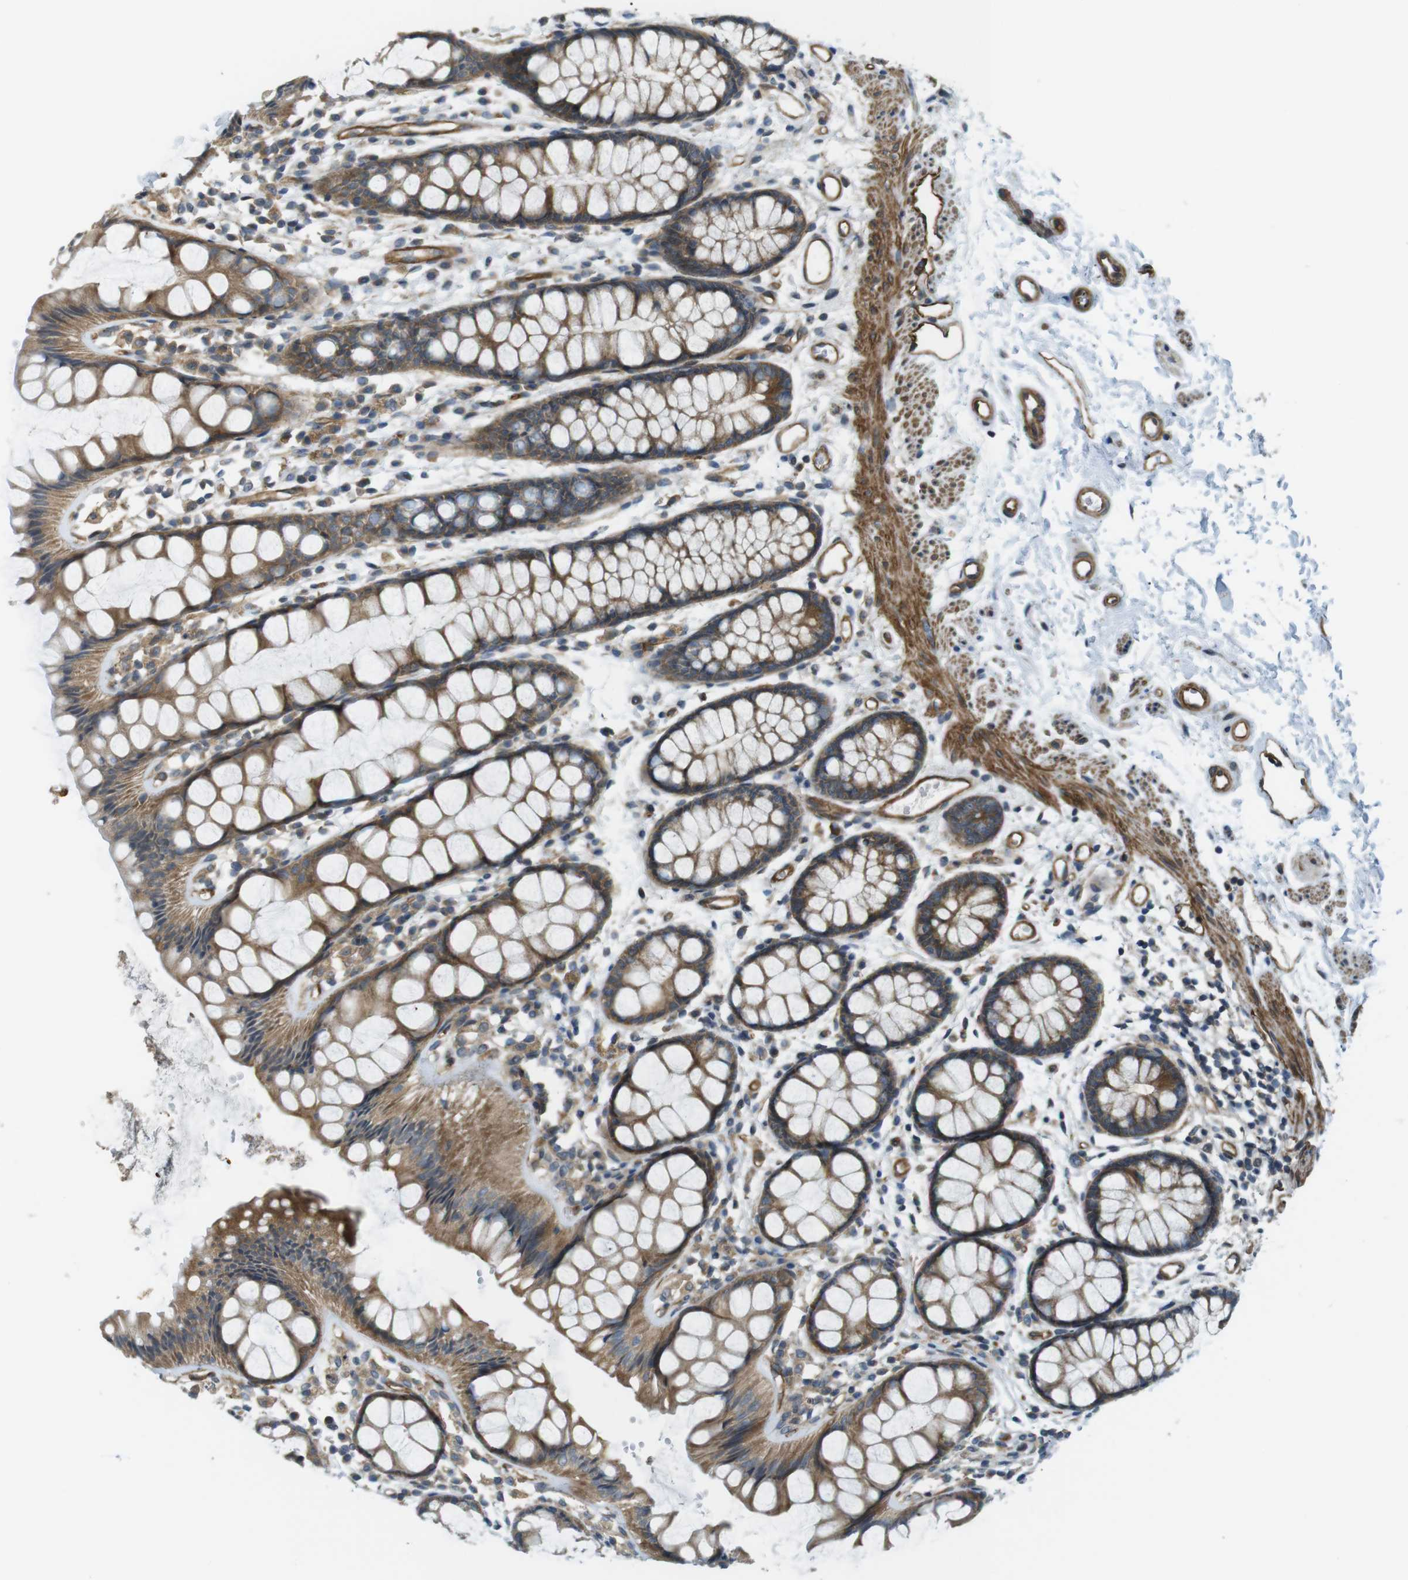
{"staining": {"intensity": "moderate", "quantity": ">75%", "location": "cytoplasmic/membranous"}, "tissue": "rectum", "cell_type": "Glandular cells", "image_type": "normal", "snomed": [{"axis": "morphology", "description": "Normal tissue, NOS"}, {"axis": "topography", "description": "Rectum"}], "caption": "Glandular cells demonstrate medium levels of moderate cytoplasmic/membranous expression in about >75% of cells in benign rectum. The protein is shown in brown color, while the nuclei are stained blue.", "gene": "TSC1", "patient": {"sex": "female", "age": 66}}